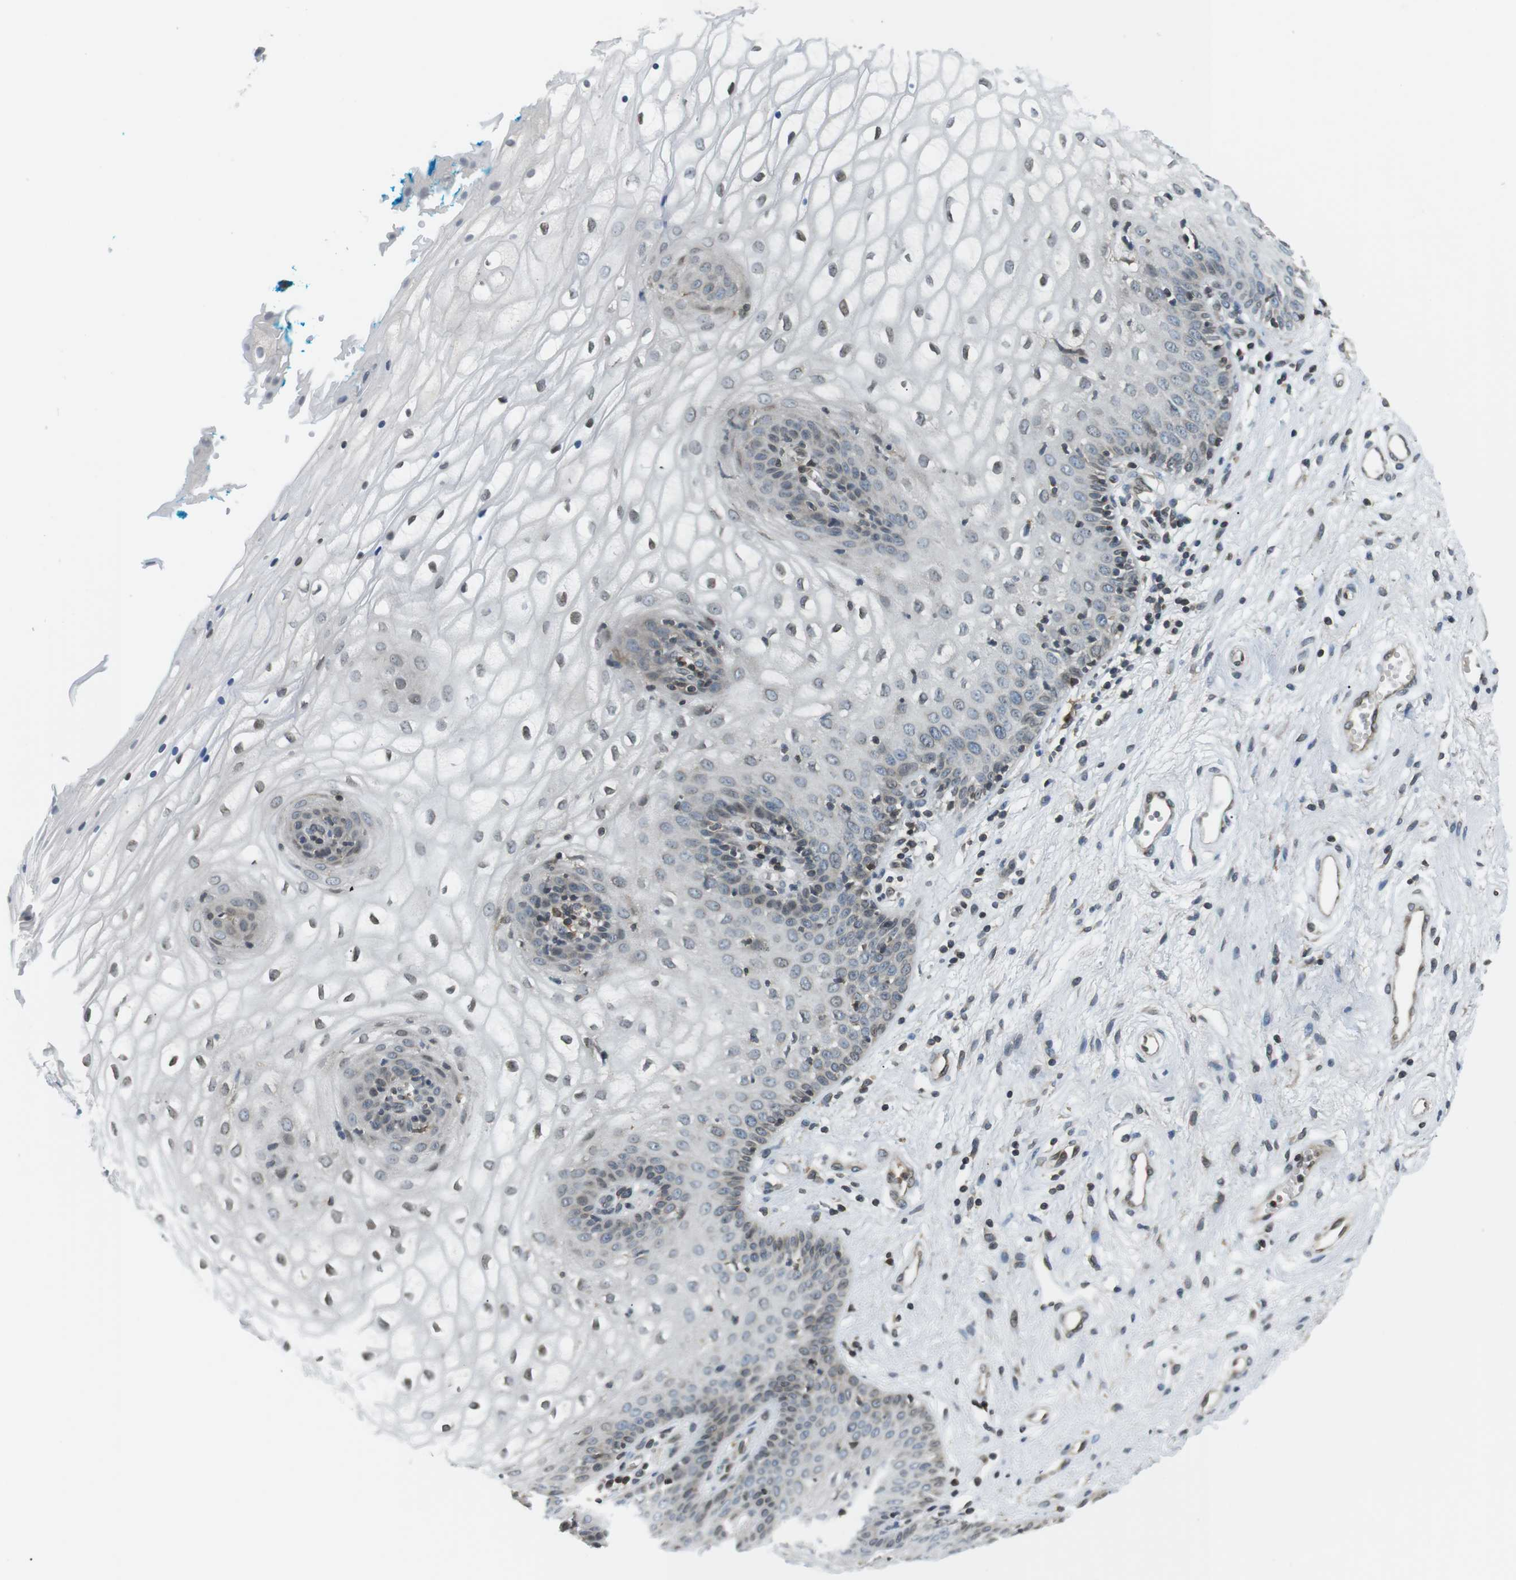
{"staining": {"intensity": "moderate", "quantity": "25%-75%", "location": "cytoplasmic/membranous,nuclear"}, "tissue": "vagina", "cell_type": "Squamous epithelial cells", "image_type": "normal", "snomed": [{"axis": "morphology", "description": "Normal tissue, NOS"}, {"axis": "topography", "description": "Vagina"}], "caption": "Vagina was stained to show a protein in brown. There is medium levels of moderate cytoplasmic/membranous,nuclear expression in approximately 25%-75% of squamous epithelial cells. The staining is performed using DAB (3,3'-diaminobenzidine) brown chromogen to label protein expression. The nuclei are counter-stained blue using hematoxylin.", "gene": "TMX4", "patient": {"sex": "female", "age": 34}}